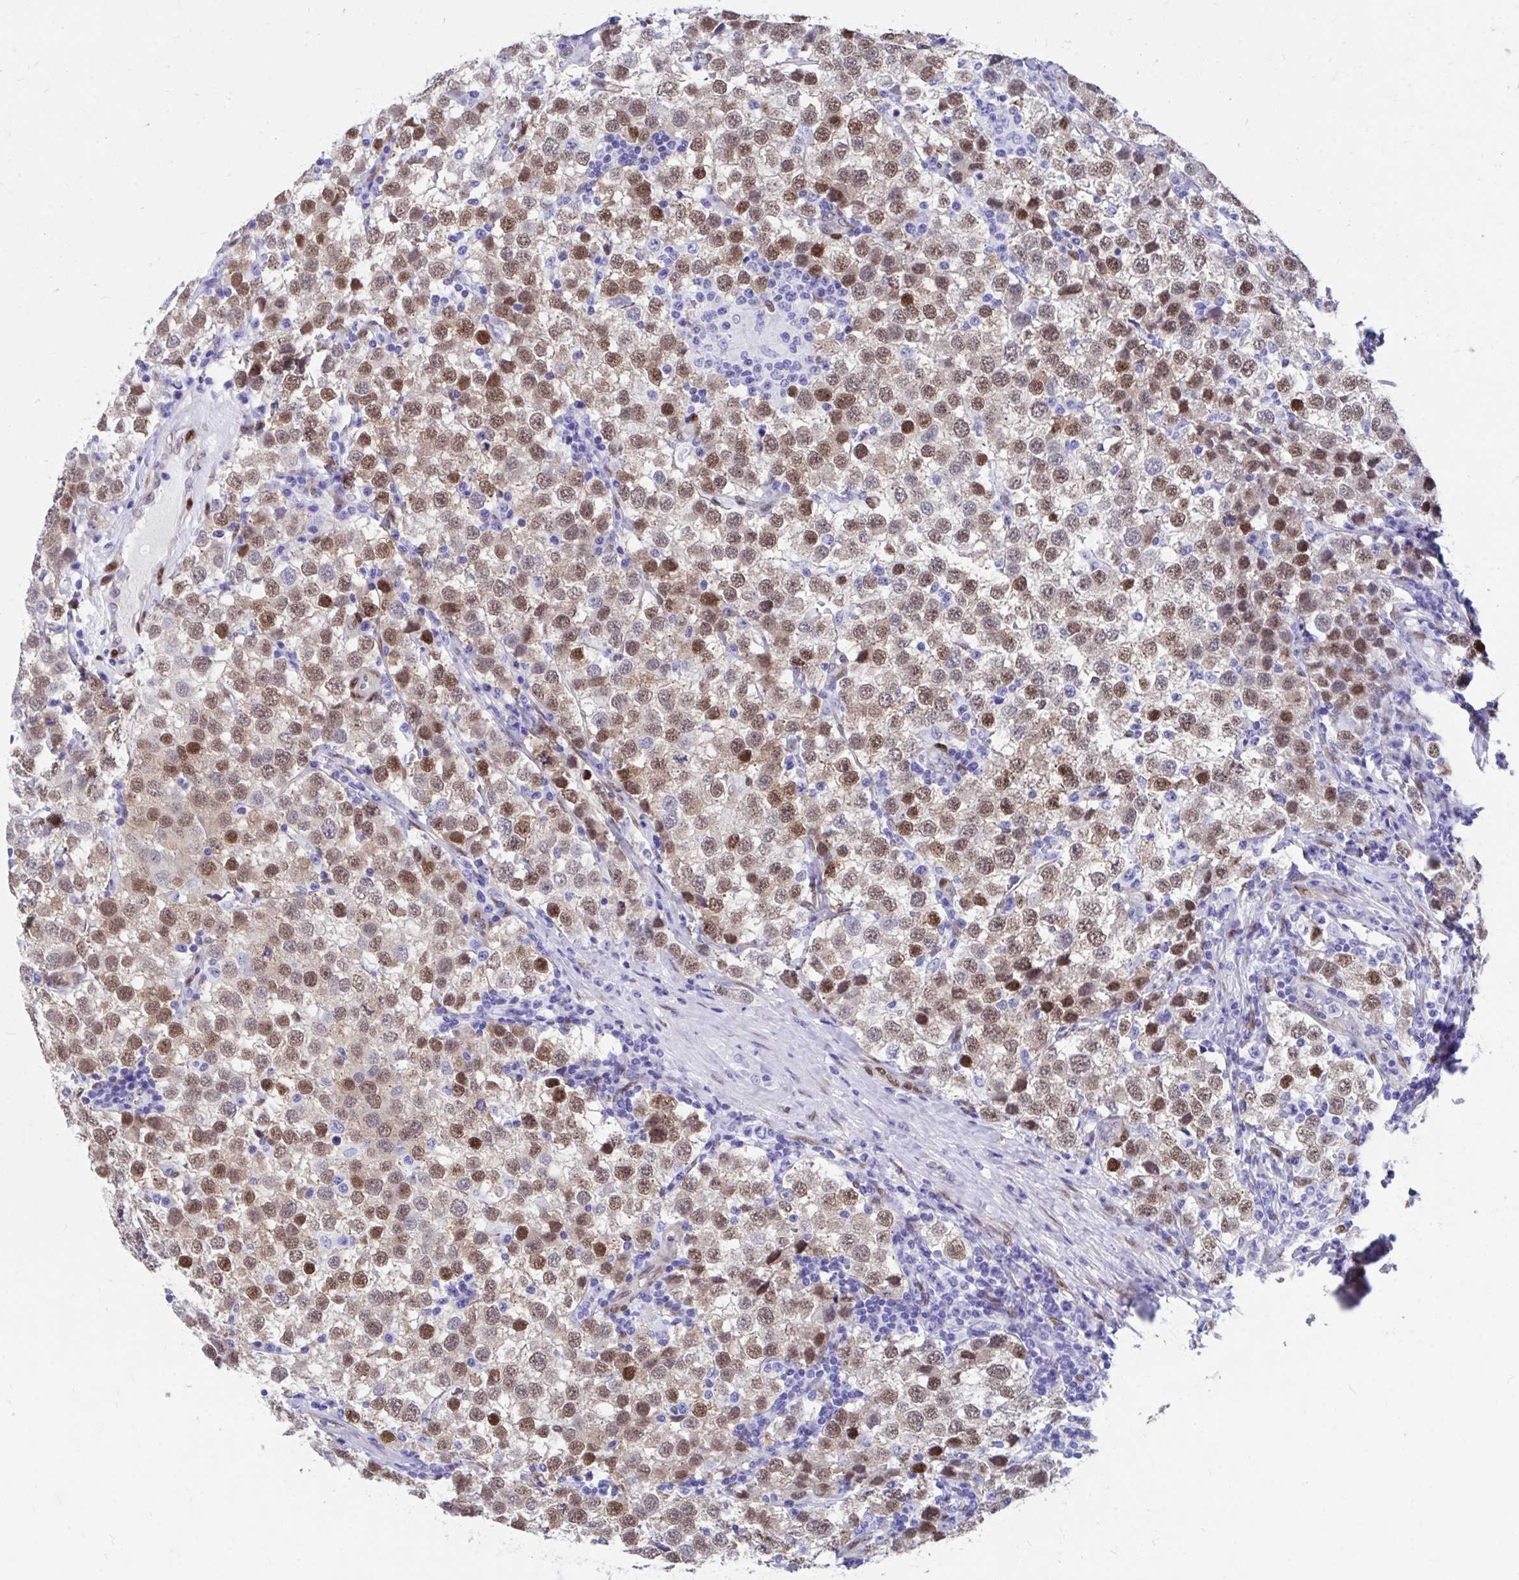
{"staining": {"intensity": "moderate", "quantity": ">75%", "location": "nuclear"}, "tissue": "testis cancer", "cell_type": "Tumor cells", "image_type": "cancer", "snomed": [{"axis": "morphology", "description": "Seminoma, NOS"}, {"axis": "topography", "description": "Testis"}], "caption": "Testis seminoma stained with a protein marker displays moderate staining in tumor cells.", "gene": "RBPMS", "patient": {"sex": "male", "age": 34}}